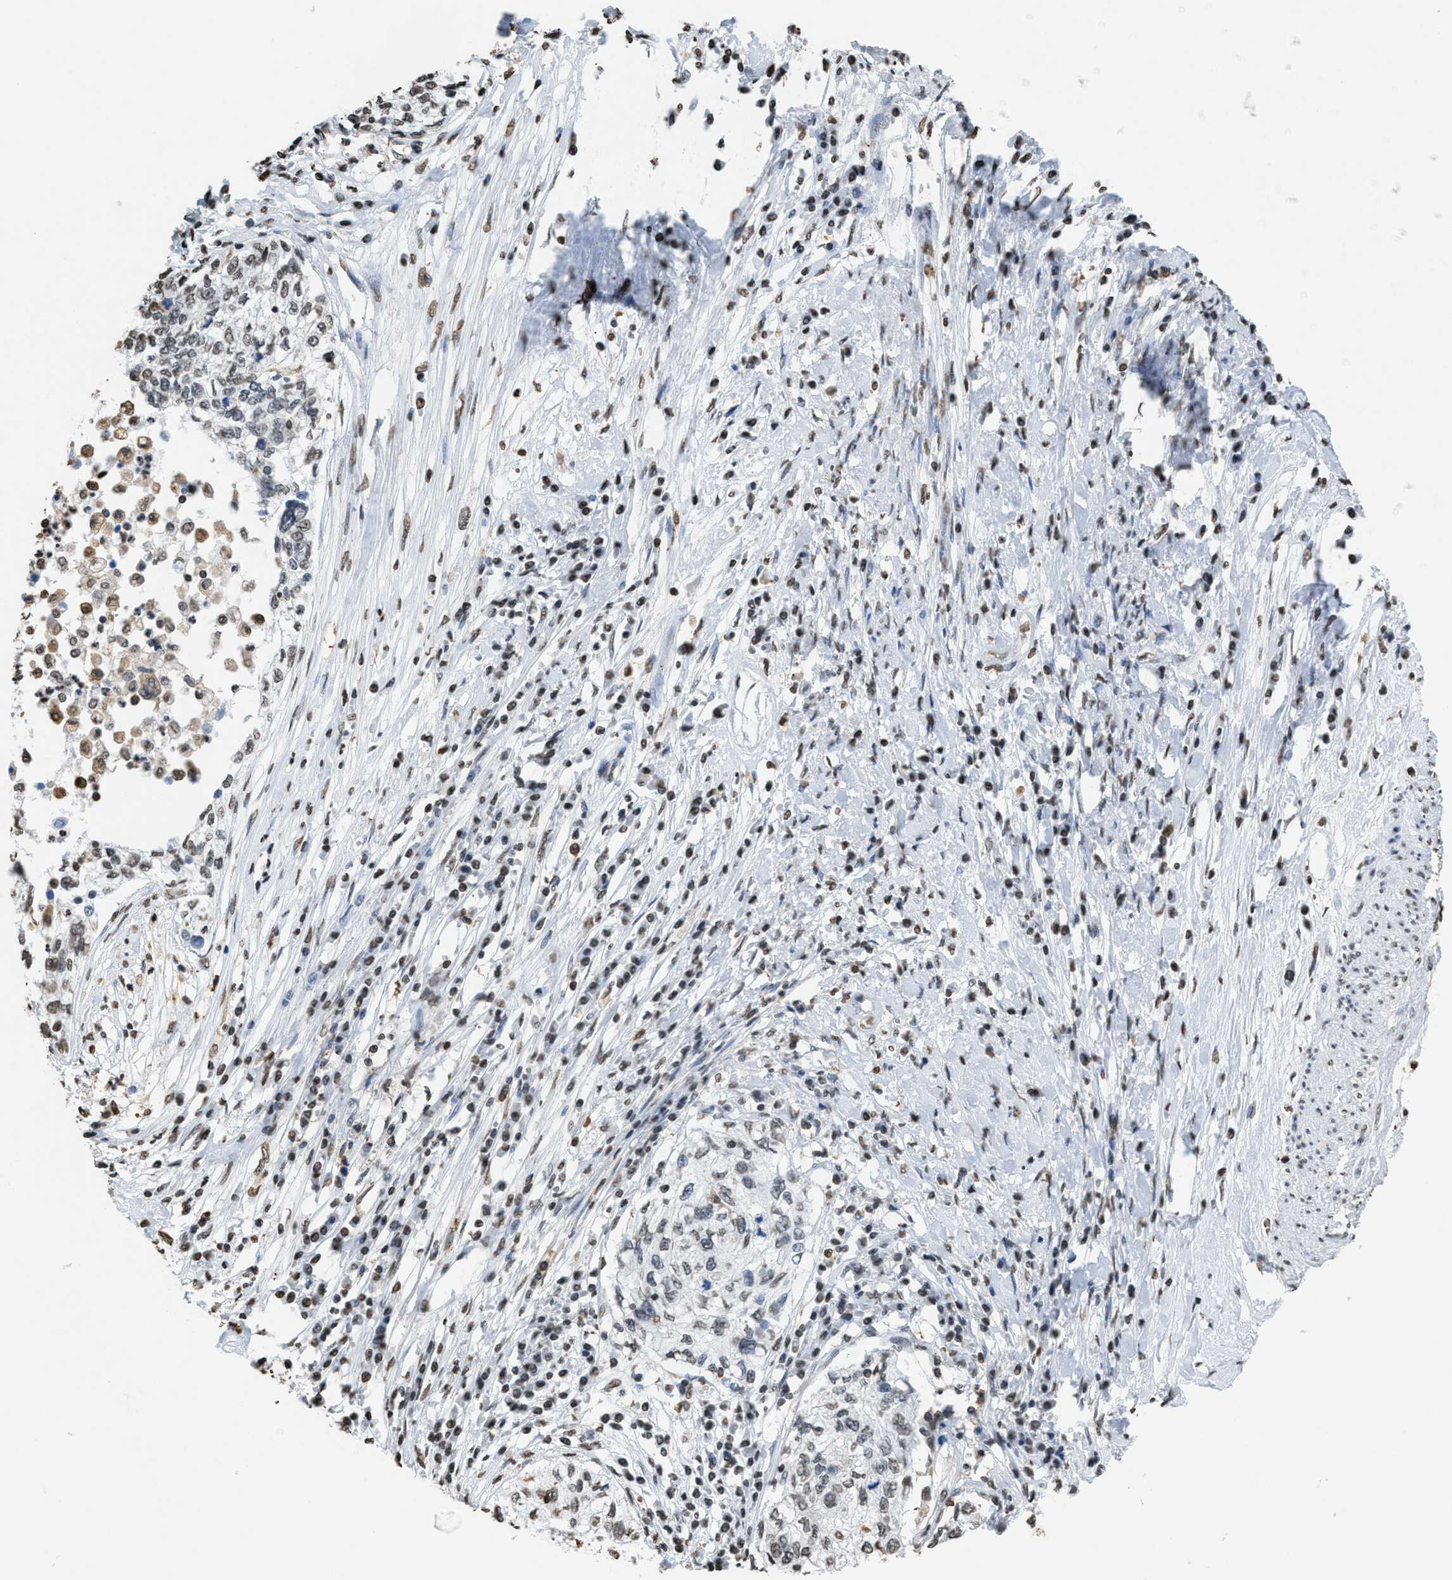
{"staining": {"intensity": "weak", "quantity": "<25%", "location": "nuclear"}, "tissue": "cervical cancer", "cell_type": "Tumor cells", "image_type": "cancer", "snomed": [{"axis": "morphology", "description": "Squamous cell carcinoma, NOS"}, {"axis": "topography", "description": "Cervix"}], "caption": "There is no significant positivity in tumor cells of cervical squamous cell carcinoma.", "gene": "NUP88", "patient": {"sex": "female", "age": 57}}